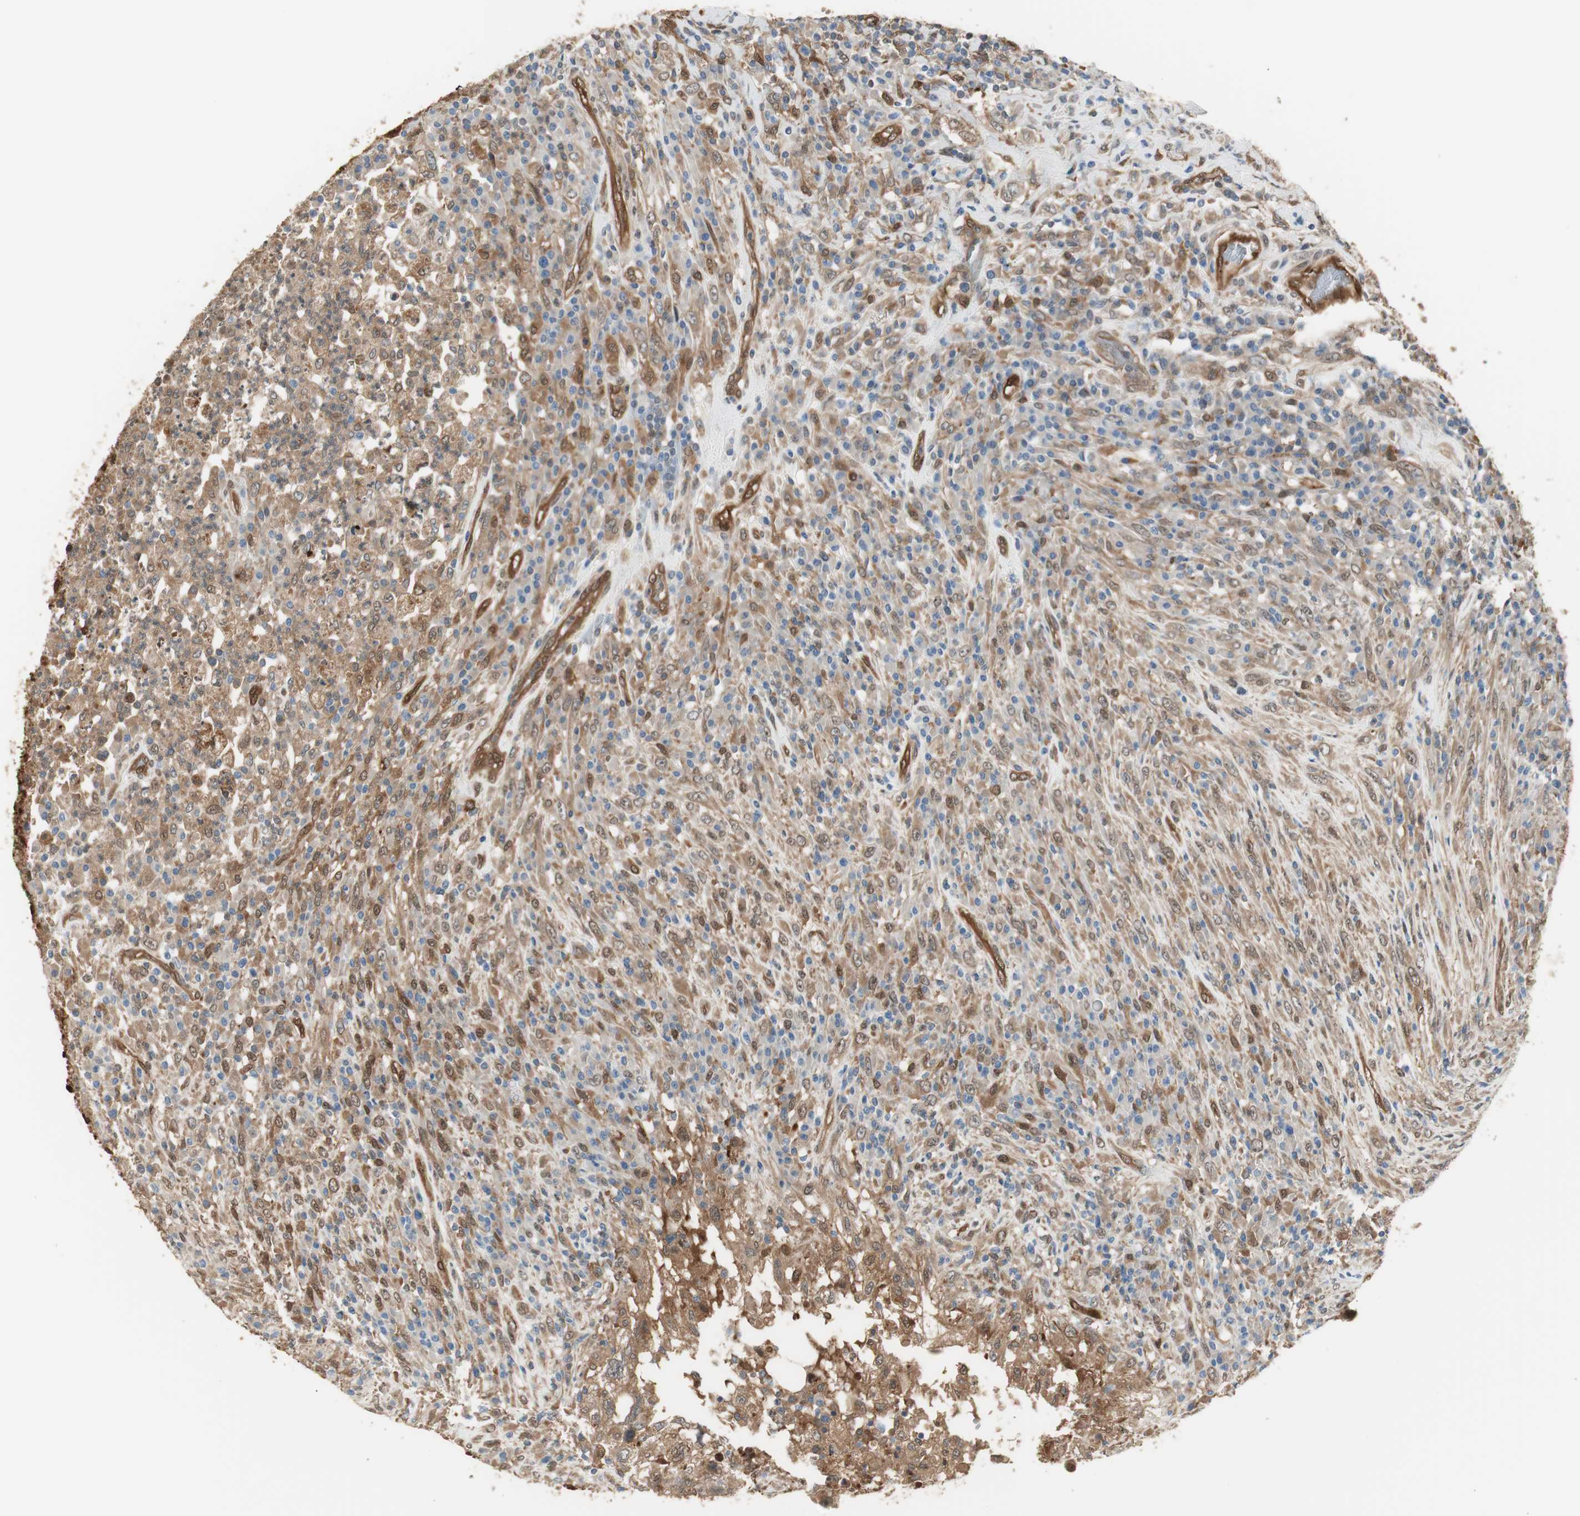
{"staining": {"intensity": "moderate", "quantity": ">75%", "location": "cytoplasmic/membranous"}, "tissue": "testis cancer", "cell_type": "Tumor cells", "image_type": "cancer", "snomed": [{"axis": "morphology", "description": "Necrosis, NOS"}, {"axis": "morphology", "description": "Carcinoma, Embryonal, NOS"}, {"axis": "topography", "description": "Testis"}], "caption": "The histopathology image reveals a brown stain indicating the presence of a protein in the cytoplasmic/membranous of tumor cells in testis embryonal carcinoma.", "gene": "SERPINB6", "patient": {"sex": "male", "age": 19}}